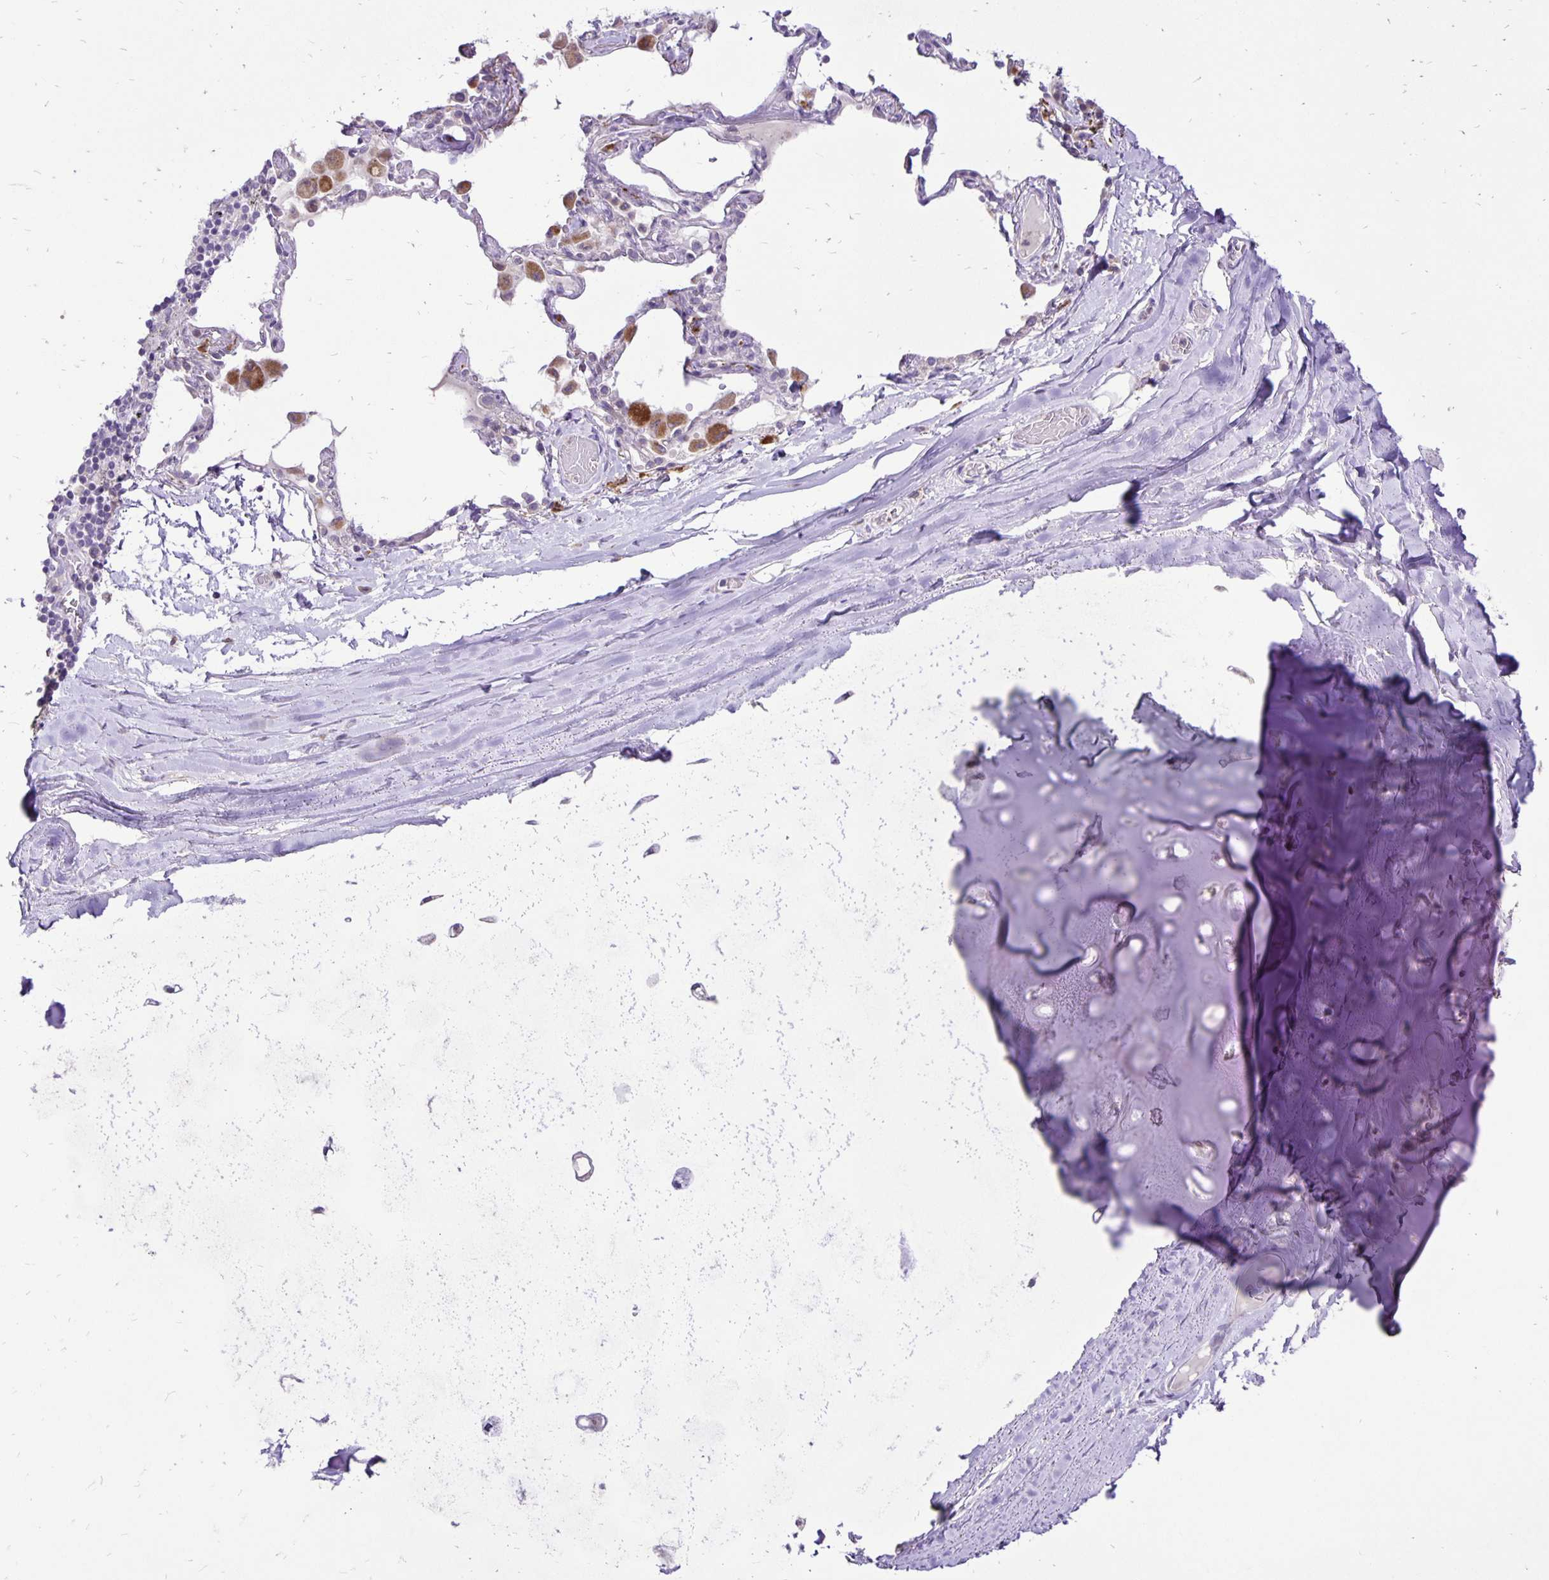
{"staining": {"intensity": "negative", "quantity": "none", "location": "none"}, "tissue": "adipose tissue", "cell_type": "Adipocytes", "image_type": "normal", "snomed": [{"axis": "morphology", "description": "Normal tissue, NOS"}, {"axis": "topography", "description": "Cartilage tissue"}, {"axis": "topography", "description": "Bronchus"}], "caption": "Adipose tissue was stained to show a protein in brown. There is no significant staining in adipocytes. The staining was performed using DAB to visualize the protein expression in brown, while the nuclei were stained in blue with hematoxylin (Magnification: 20x).", "gene": "EIF5A", "patient": {"sex": "male", "age": 64}}